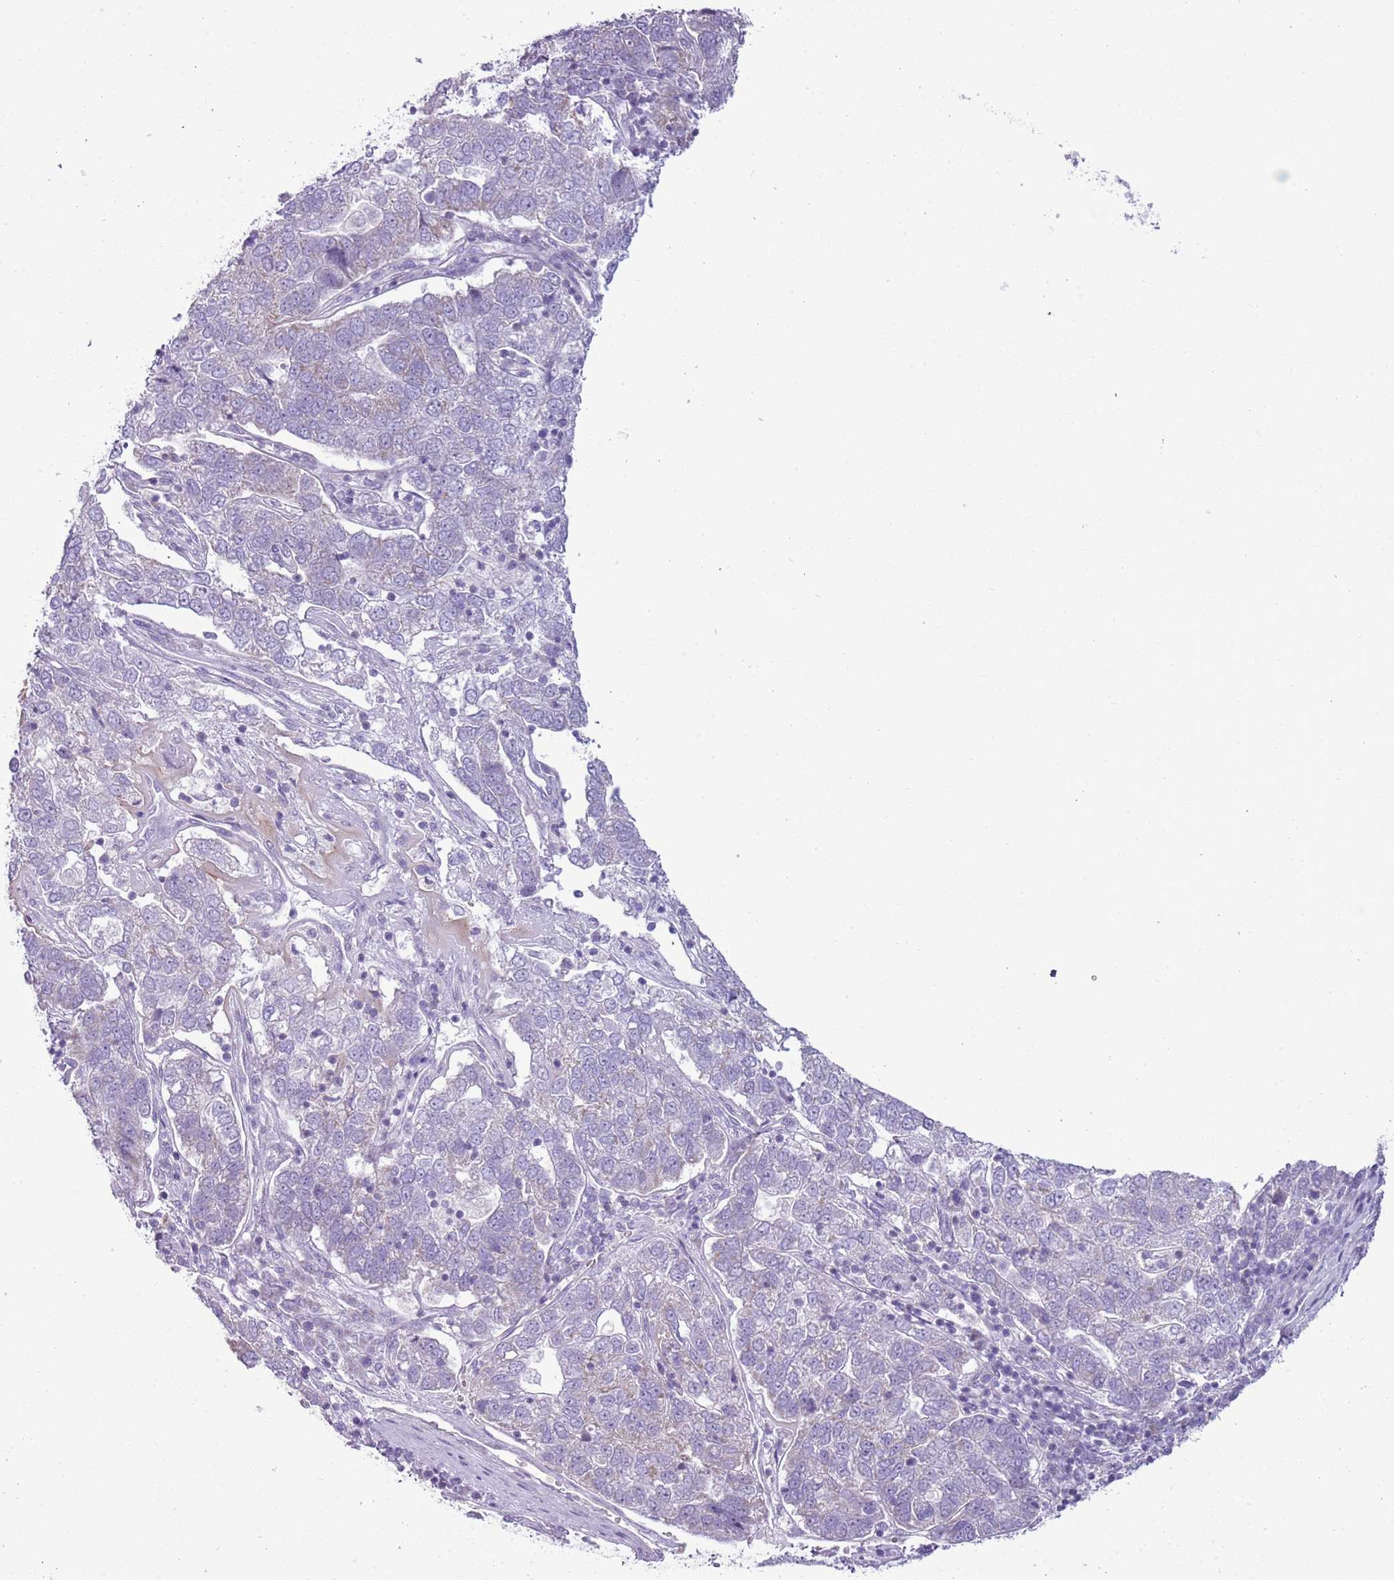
{"staining": {"intensity": "weak", "quantity": "<25%", "location": "cytoplasmic/membranous"}, "tissue": "pancreatic cancer", "cell_type": "Tumor cells", "image_type": "cancer", "snomed": [{"axis": "morphology", "description": "Adenocarcinoma, NOS"}, {"axis": "topography", "description": "Pancreas"}], "caption": "The histopathology image exhibits no staining of tumor cells in pancreatic adenocarcinoma.", "gene": "RPL3L", "patient": {"sex": "female", "age": 61}}